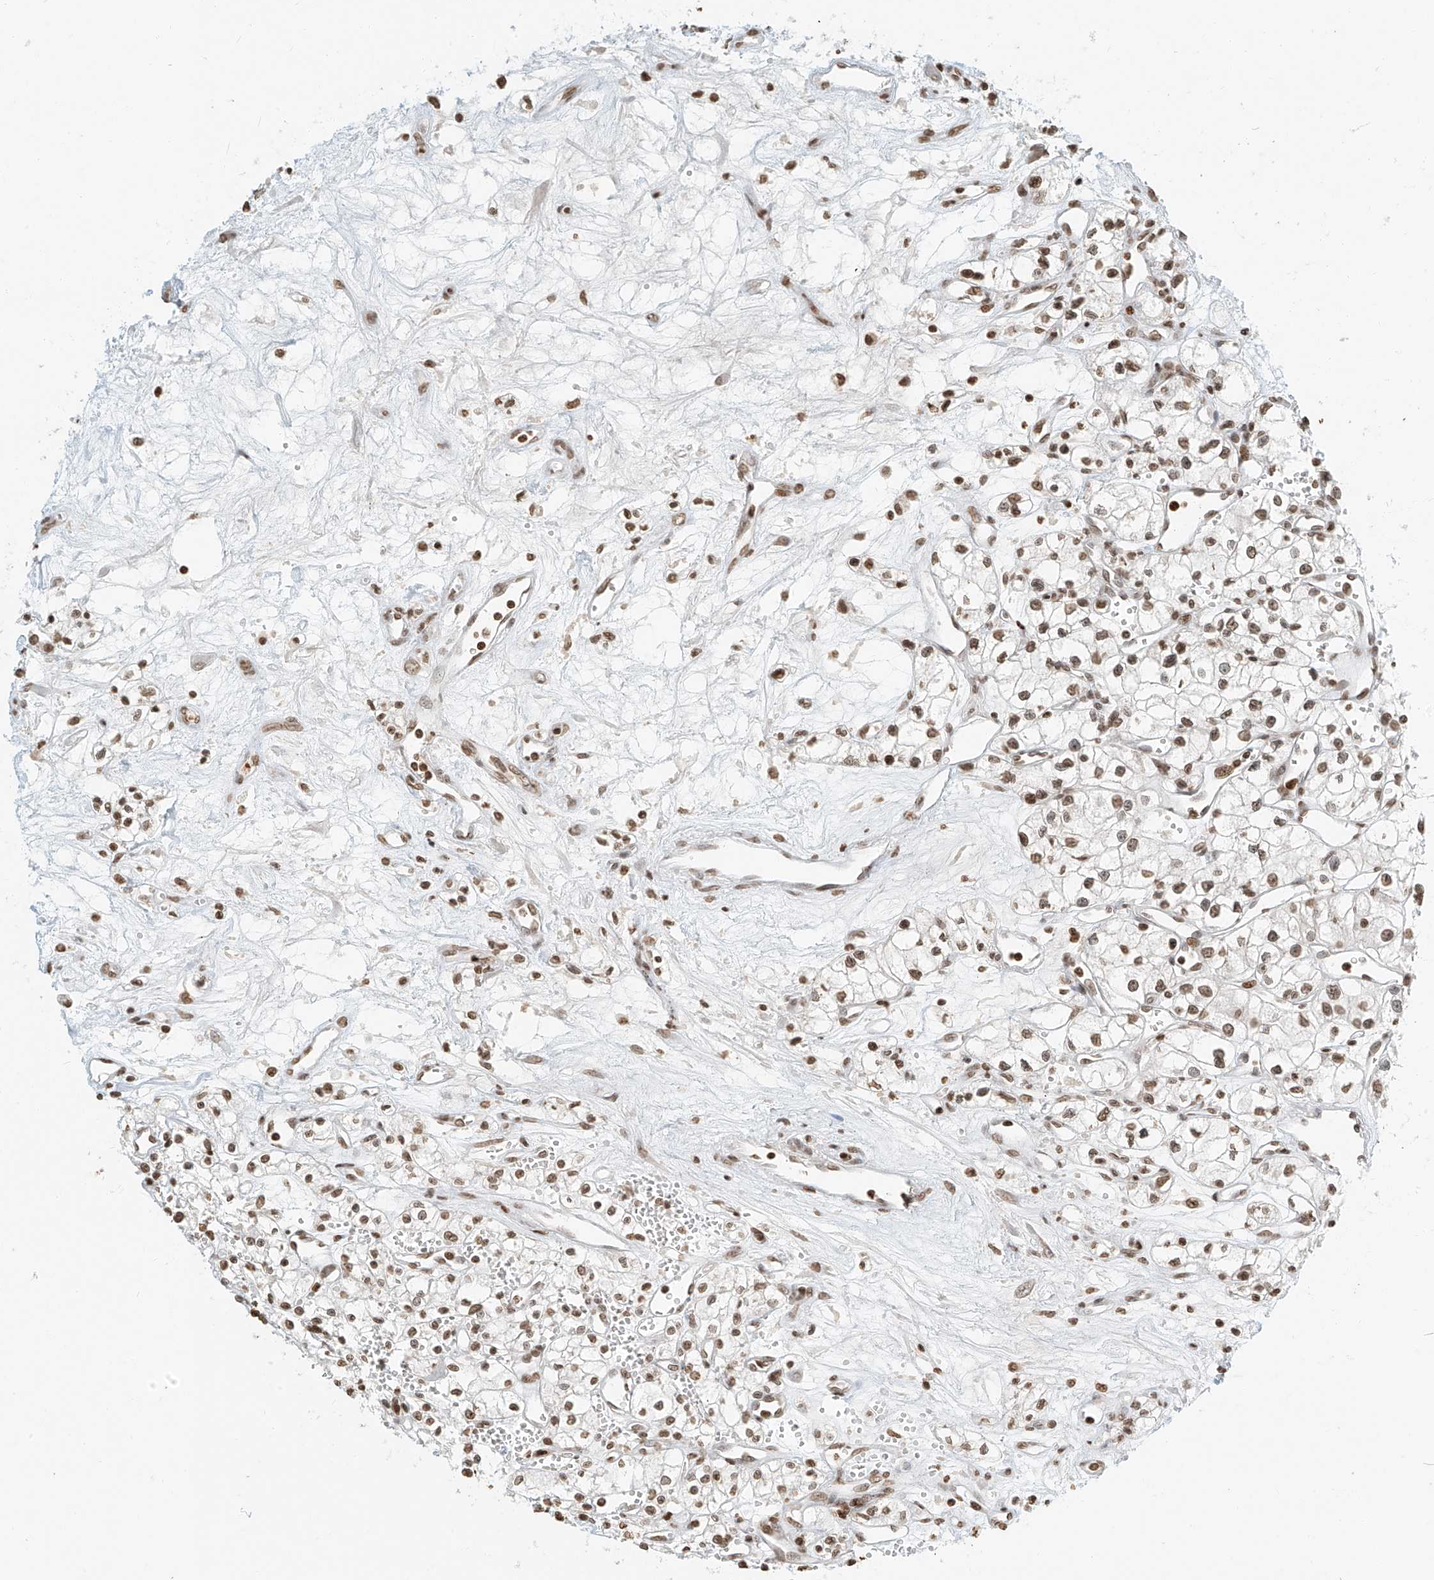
{"staining": {"intensity": "moderate", "quantity": ">75%", "location": "nuclear"}, "tissue": "renal cancer", "cell_type": "Tumor cells", "image_type": "cancer", "snomed": [{"axis": "morphology", "description": "Adenocarcinoma, NOS"}, {"axis": "topography", "description": "Kidney"}], "caption": "The micrograph reveals a brown stain indicating the presence of a protein in the nuclear of tumor cells in renal cancer (adenocarcinoma). The staining was performed using DAB to visualize the protein expression in brown, while the nuclei were stained in blue with hematoxylin (Magnification: 20x).", "gene": "C17orf58", "patient": {"sex": "male", "age": 59}}